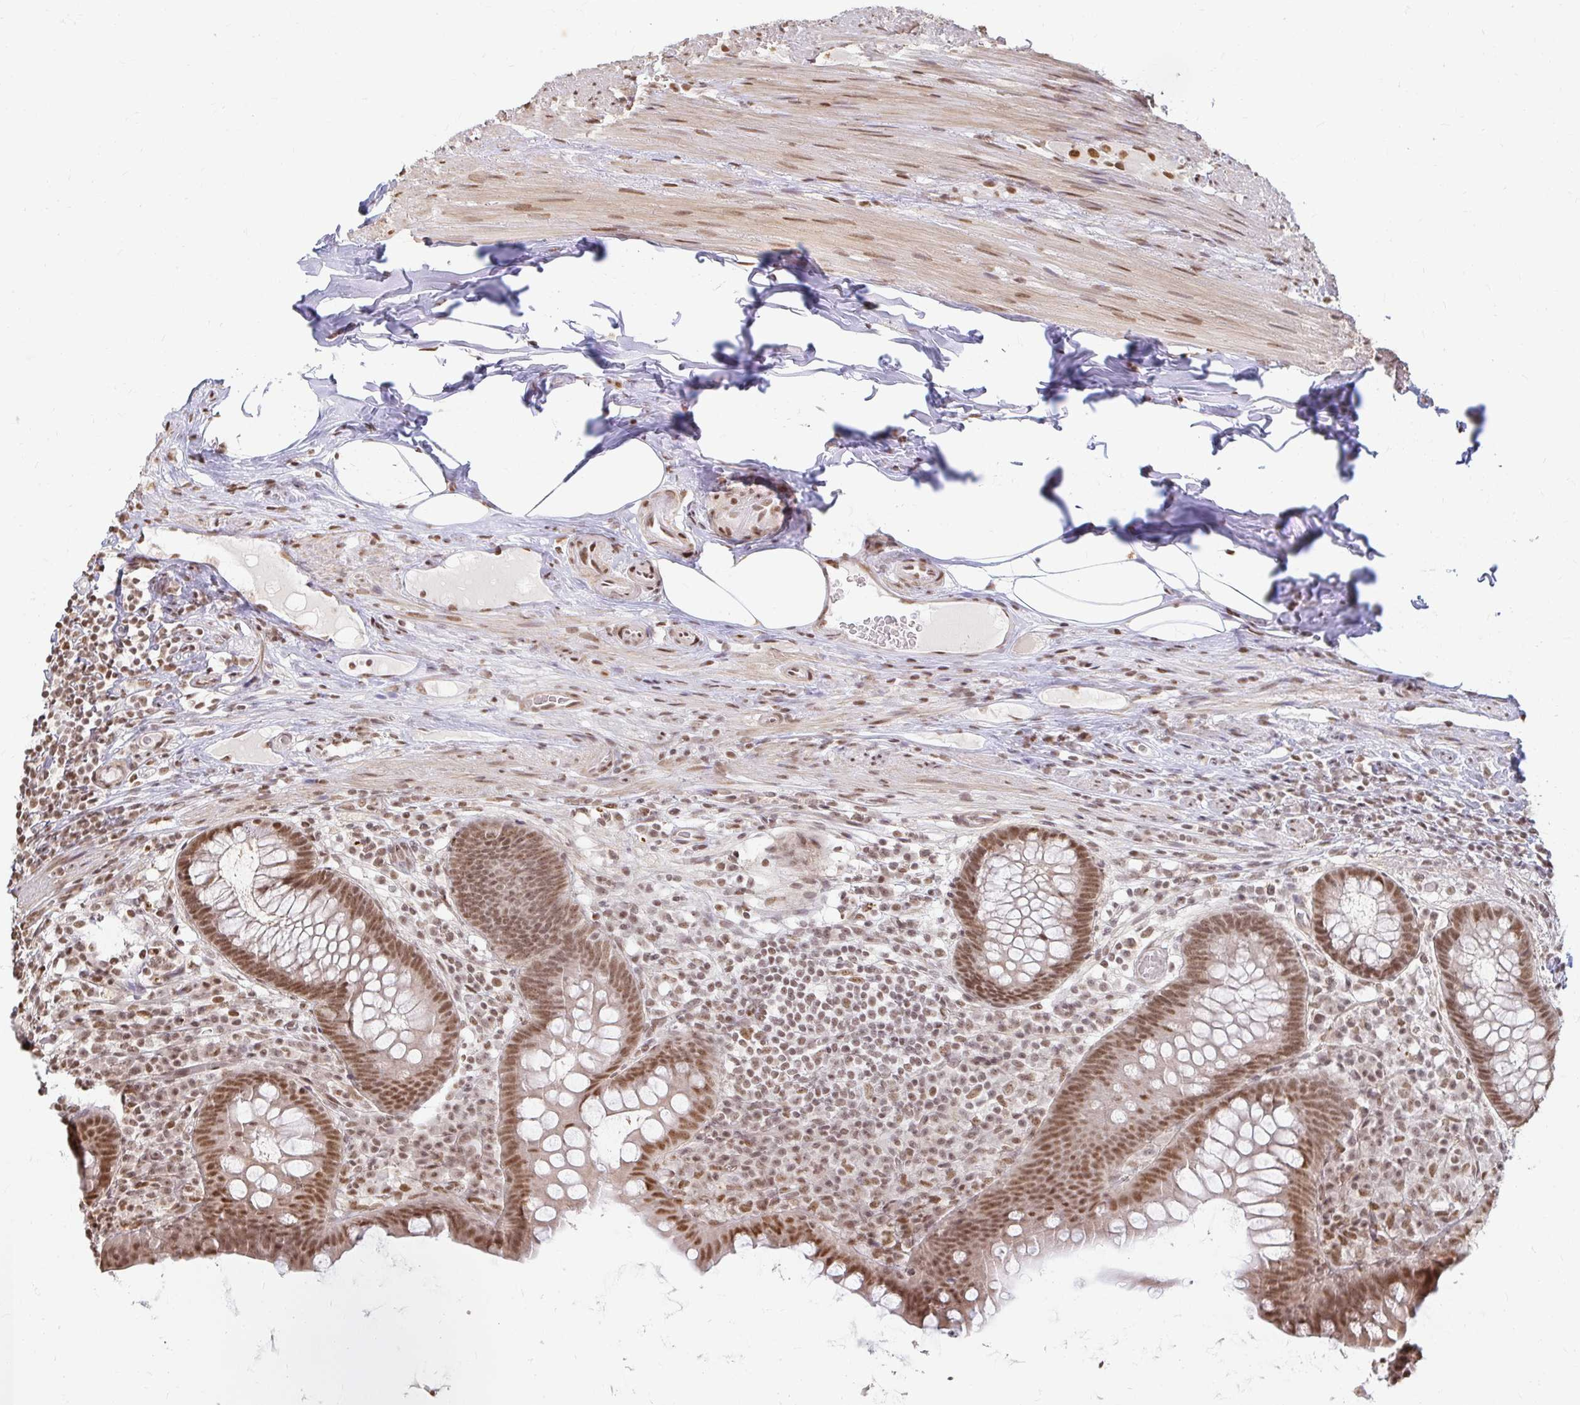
{"staining": {"intensity": "moderate", "quantity": ">75%", "location": "nuclear"}, "tissue": "appendix", "cell_type": "Glandular cells", "image_type": "normal", "snomed": [{"axis": "morphology", "description": "Normal tissue, NOS"}, {"axis": "topography", "description": "Appendix"}], "caption": "Protein expression analysis of benign human appendix reveals moderate nuclear positivity in approximately >75% of glandular cells. Ihc stains the protein of interest in brown and the nuclei are stained blue.", "gene": "HNRNPU", "patient": {"sex": "male", "age": 71}}